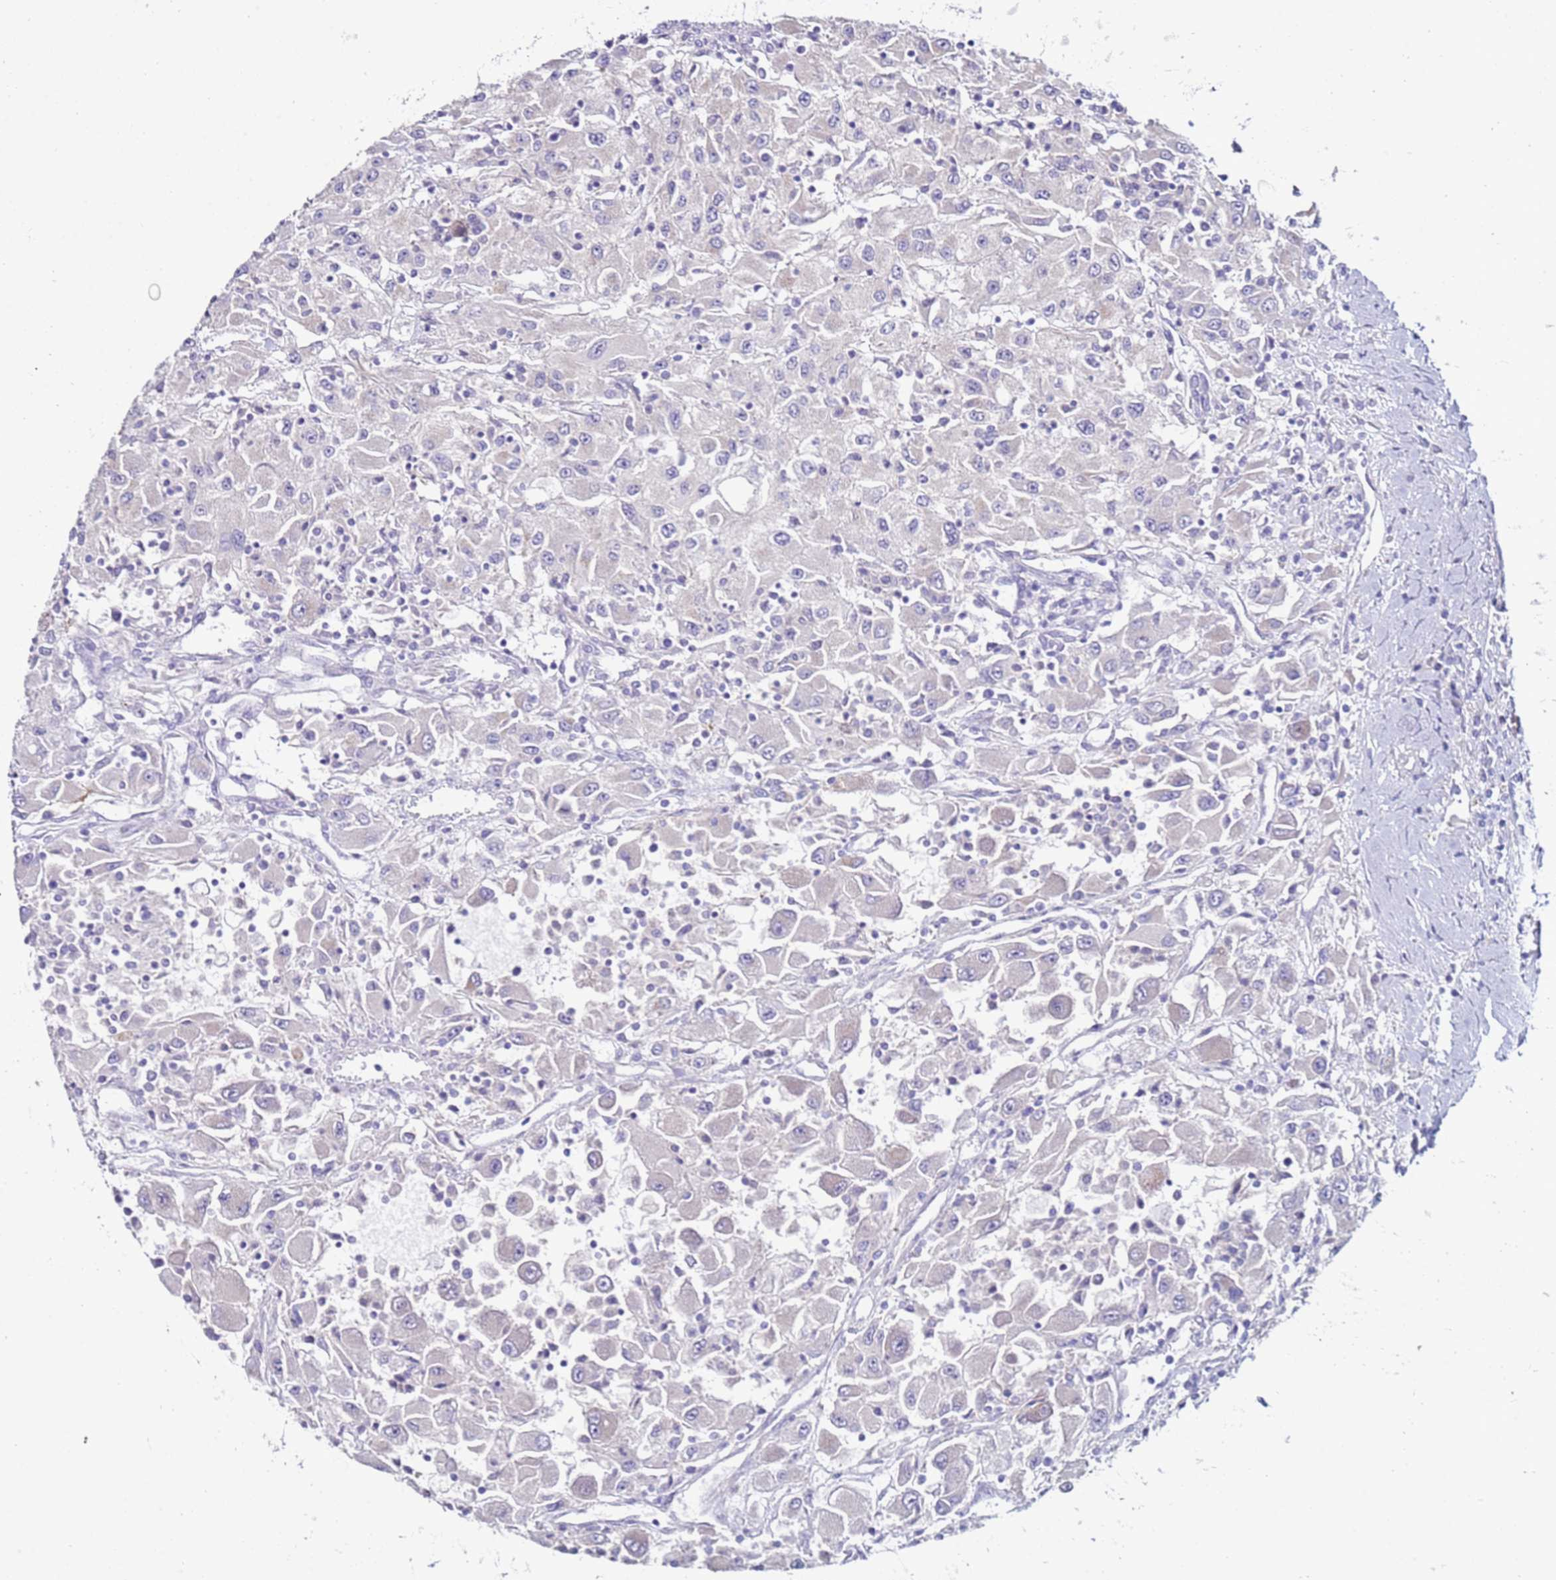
{"staining": {"intensity": "negative", "quantity": "none", "location": "none"}, "tissue": "renal cancer", "cell_type": "Tumor cells", "image_type": "cancer", "snomed": [{"axis": "morphology", "description": "Adenocarcinoma, NOS"}, {"axis": "topography", "description": "Kidney"}], "caption": "DAB immunohistochemical staining of human adenocarcinoma (renal) reveals no significant staining in tumor cells. (Stains: DAB (3,3'-diaminobenzidine) immunohistochemistry (IHC) with hematoxylin counter stain, Microscopy: brightfield microscopy at high magnification).", "gene": "GPN3", "patient": {"sex": "female", "age": 67}}